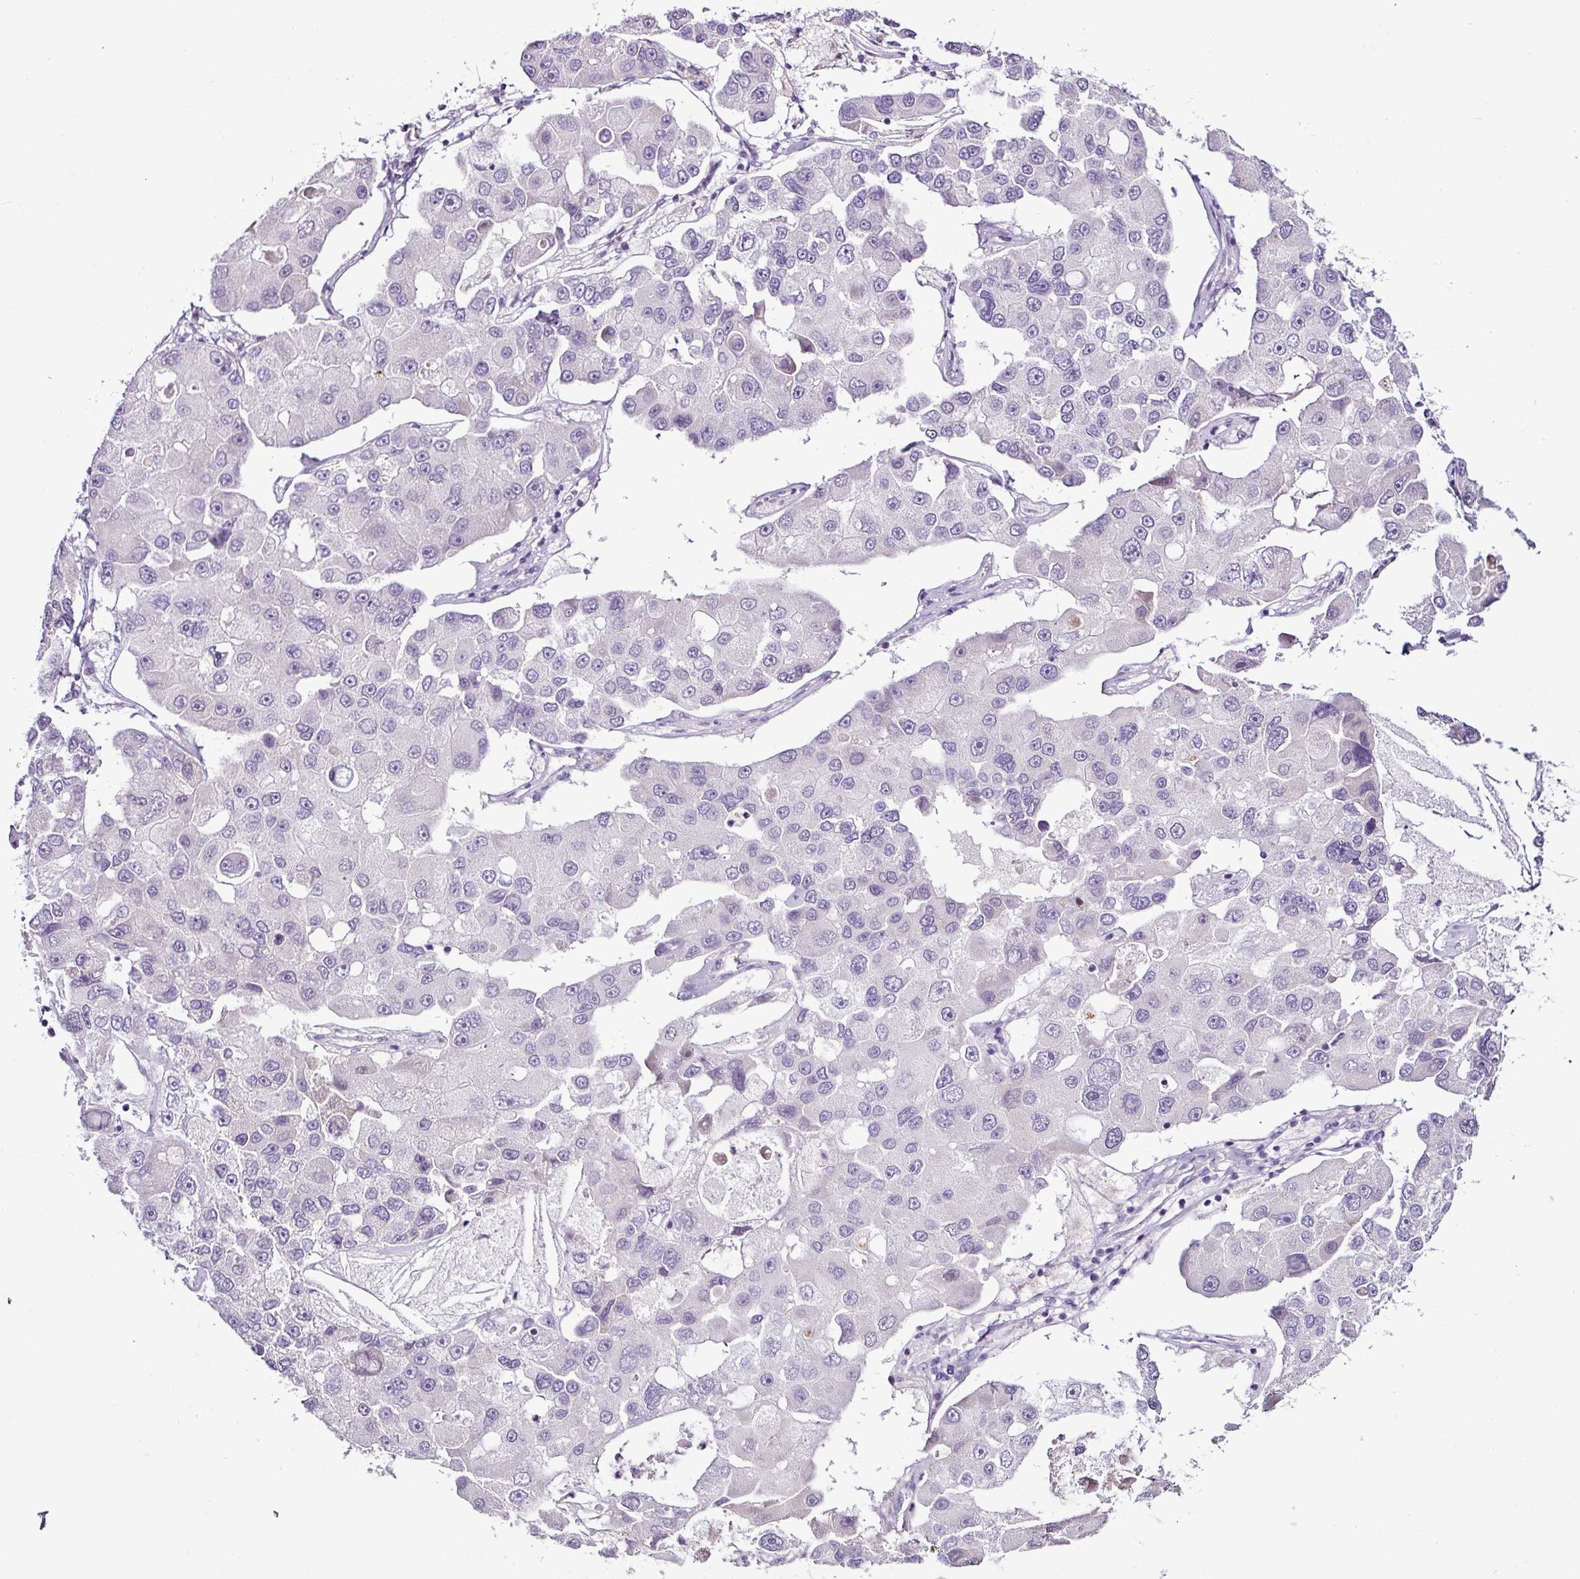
{"staining": {"intensity": "negative", "quantity": "none", "location": "none"}, "tissue": "lung cancer", "cell_type": "Tumor cells", "image_type": "cancer", "snomed": [{"axis": "morphology", "description": "Adenocarcinoma, NOS"}, {"axis": "topography", "description": "Lung"}], "caption": "Immunohistochemical staining of lung adenocarcinoma exhibits no significant expression in tumor cells.", "gene": "TEX30", "patient": {"sex": "female", "age": 54}}